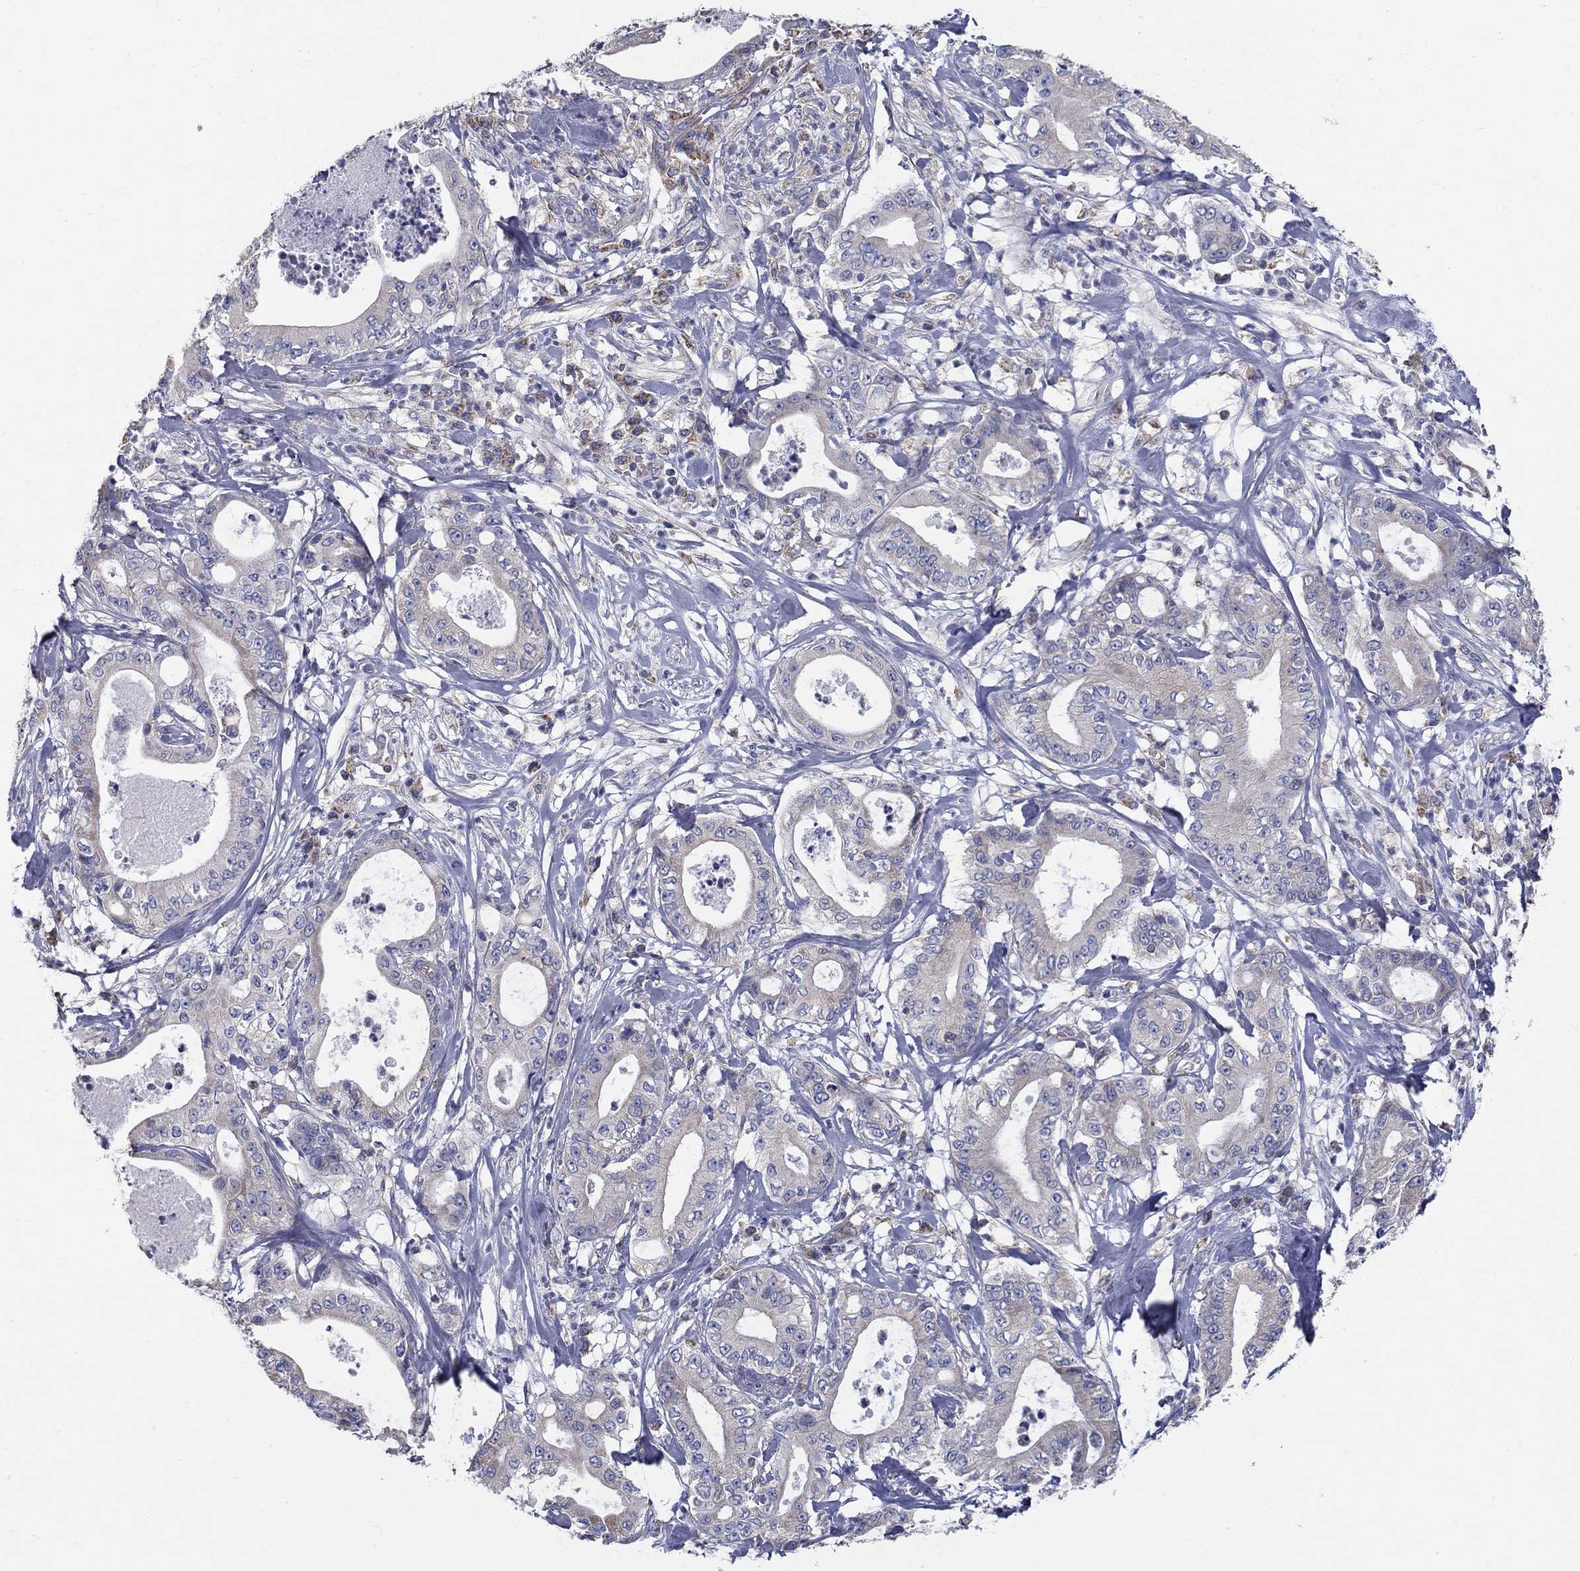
{"staining": {"intensity": "negative", "quantity": "none", "location": "none"}, "tissue": "pancreatic cancer", "cell_type": "Tumor cells", "image_type": "cancer", "snomed": [{"axis": "morphology", "description": "Adenocarcinoma, NOS"}, {"axis": "topography", "description": "Pancreas"}], "caption": "Immunohistochemistry of pancreatic cancer displays no staining in tumor cells.", "gene": "NME5", "patient": {"sex": "male", "age": 71}}